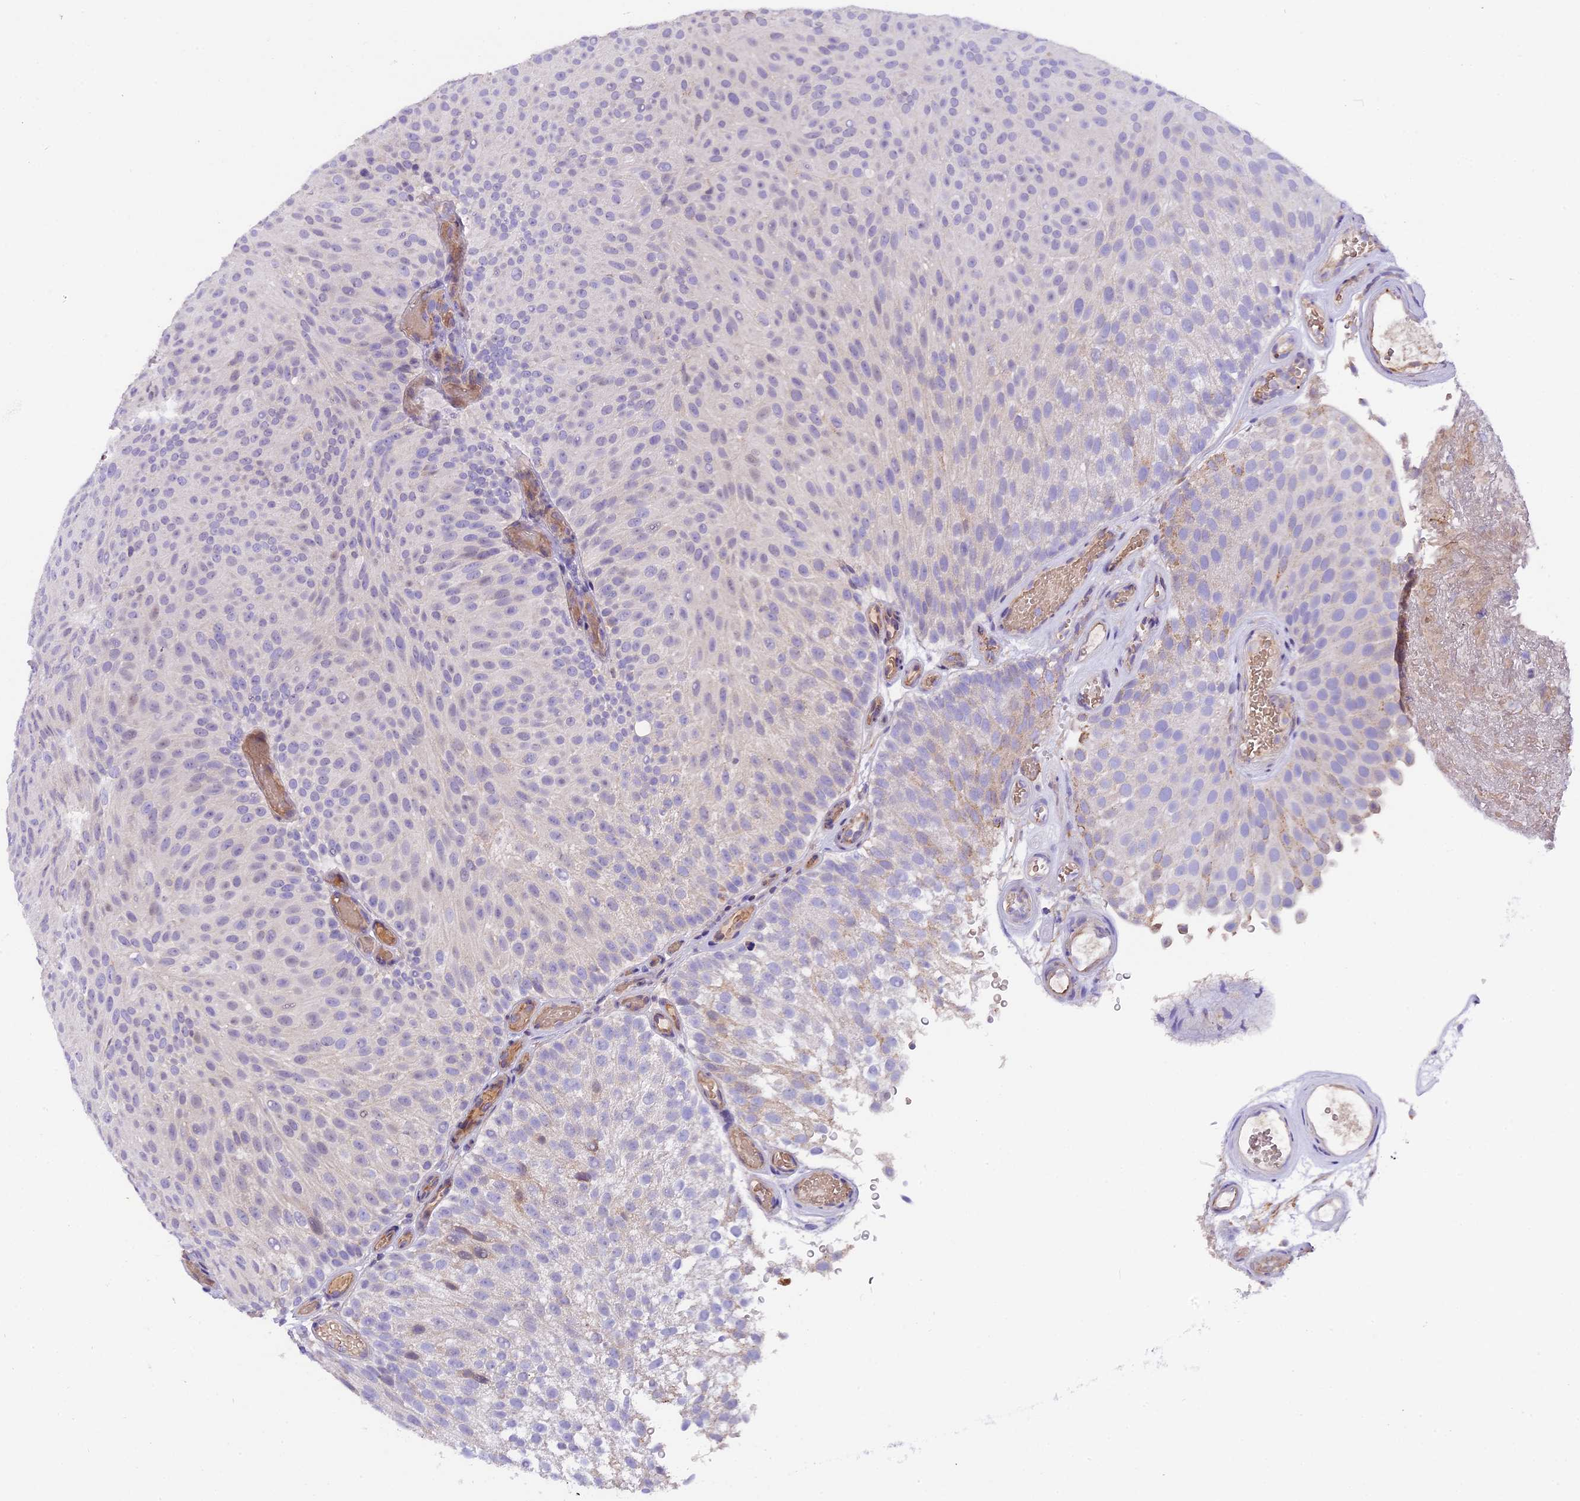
{"staining": {"intensity": "negative", "quantity": "none", "location": "none"}, "tissue": "urothelial cancer", "cell_type": "Tumor cells", "image_type": "cancer", "snomed": [{"axis": "morphology", "description": "Urothelial carcinoma, Low grade"}, {"axis": "topography", "description": "Urinary bladder"}], "caption": "The histopathology image reveals no significant expression in tumor cells of urothelial cancer. (DAB IHC, high magnification).", "gene": "CCDC32", "patient": {"sex": "male", "age": 78}}